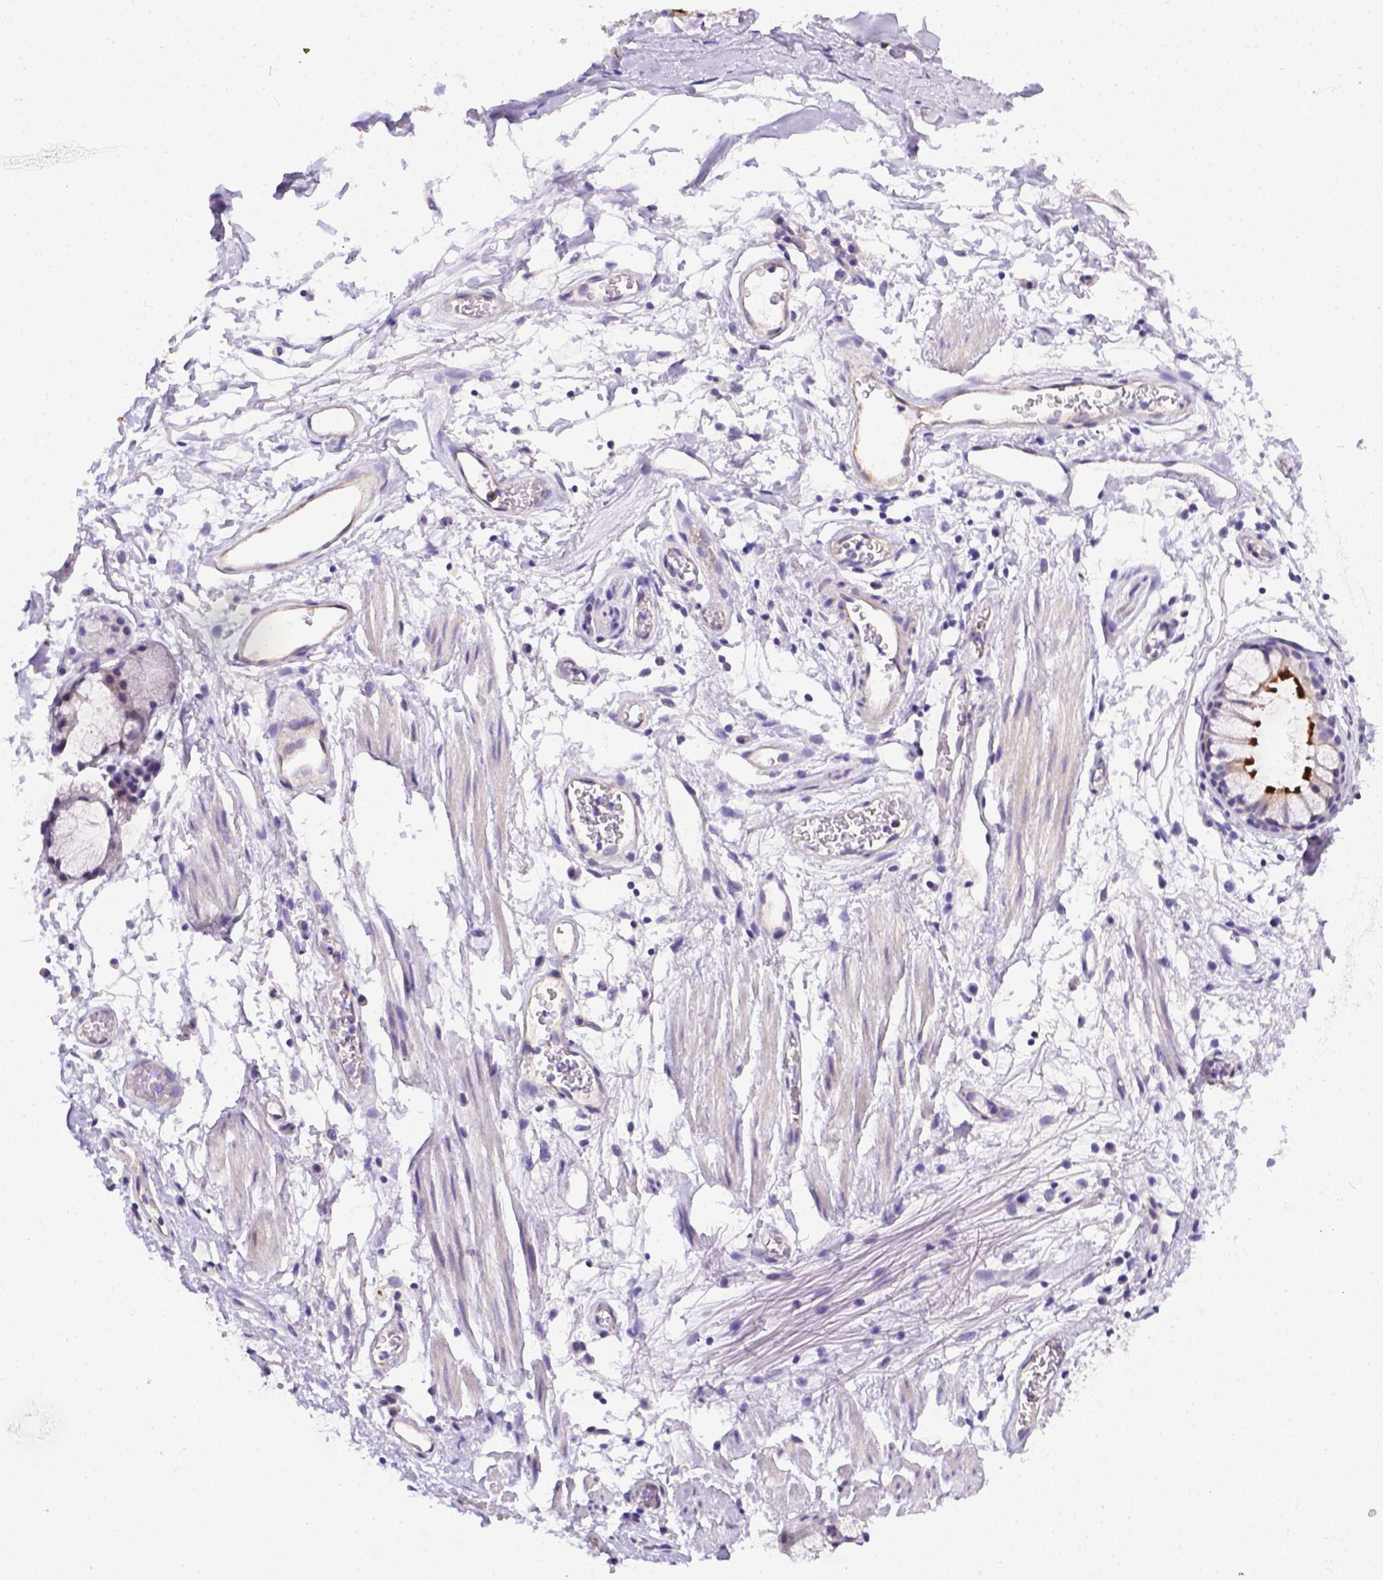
{"staining": {"intensity": "negative", "quantity": "none", "location": "none"}, "tissue": "adipose tissue", "cell_type": "Adipocytes", "image_type": "normal", "snomed": [{"axis": "morphology", "description": "Normal tissue, NOS"}, {"axis": "topography", "description": "Cartilage tissue"}, {"axis": "topography", "description": "Bronchus"}], "caption": "IHC of benign adipose tissue exhibits no expression in adipocytes.", "gene": "DLEC1", "patient": {"sex": "male", "age": 58}}